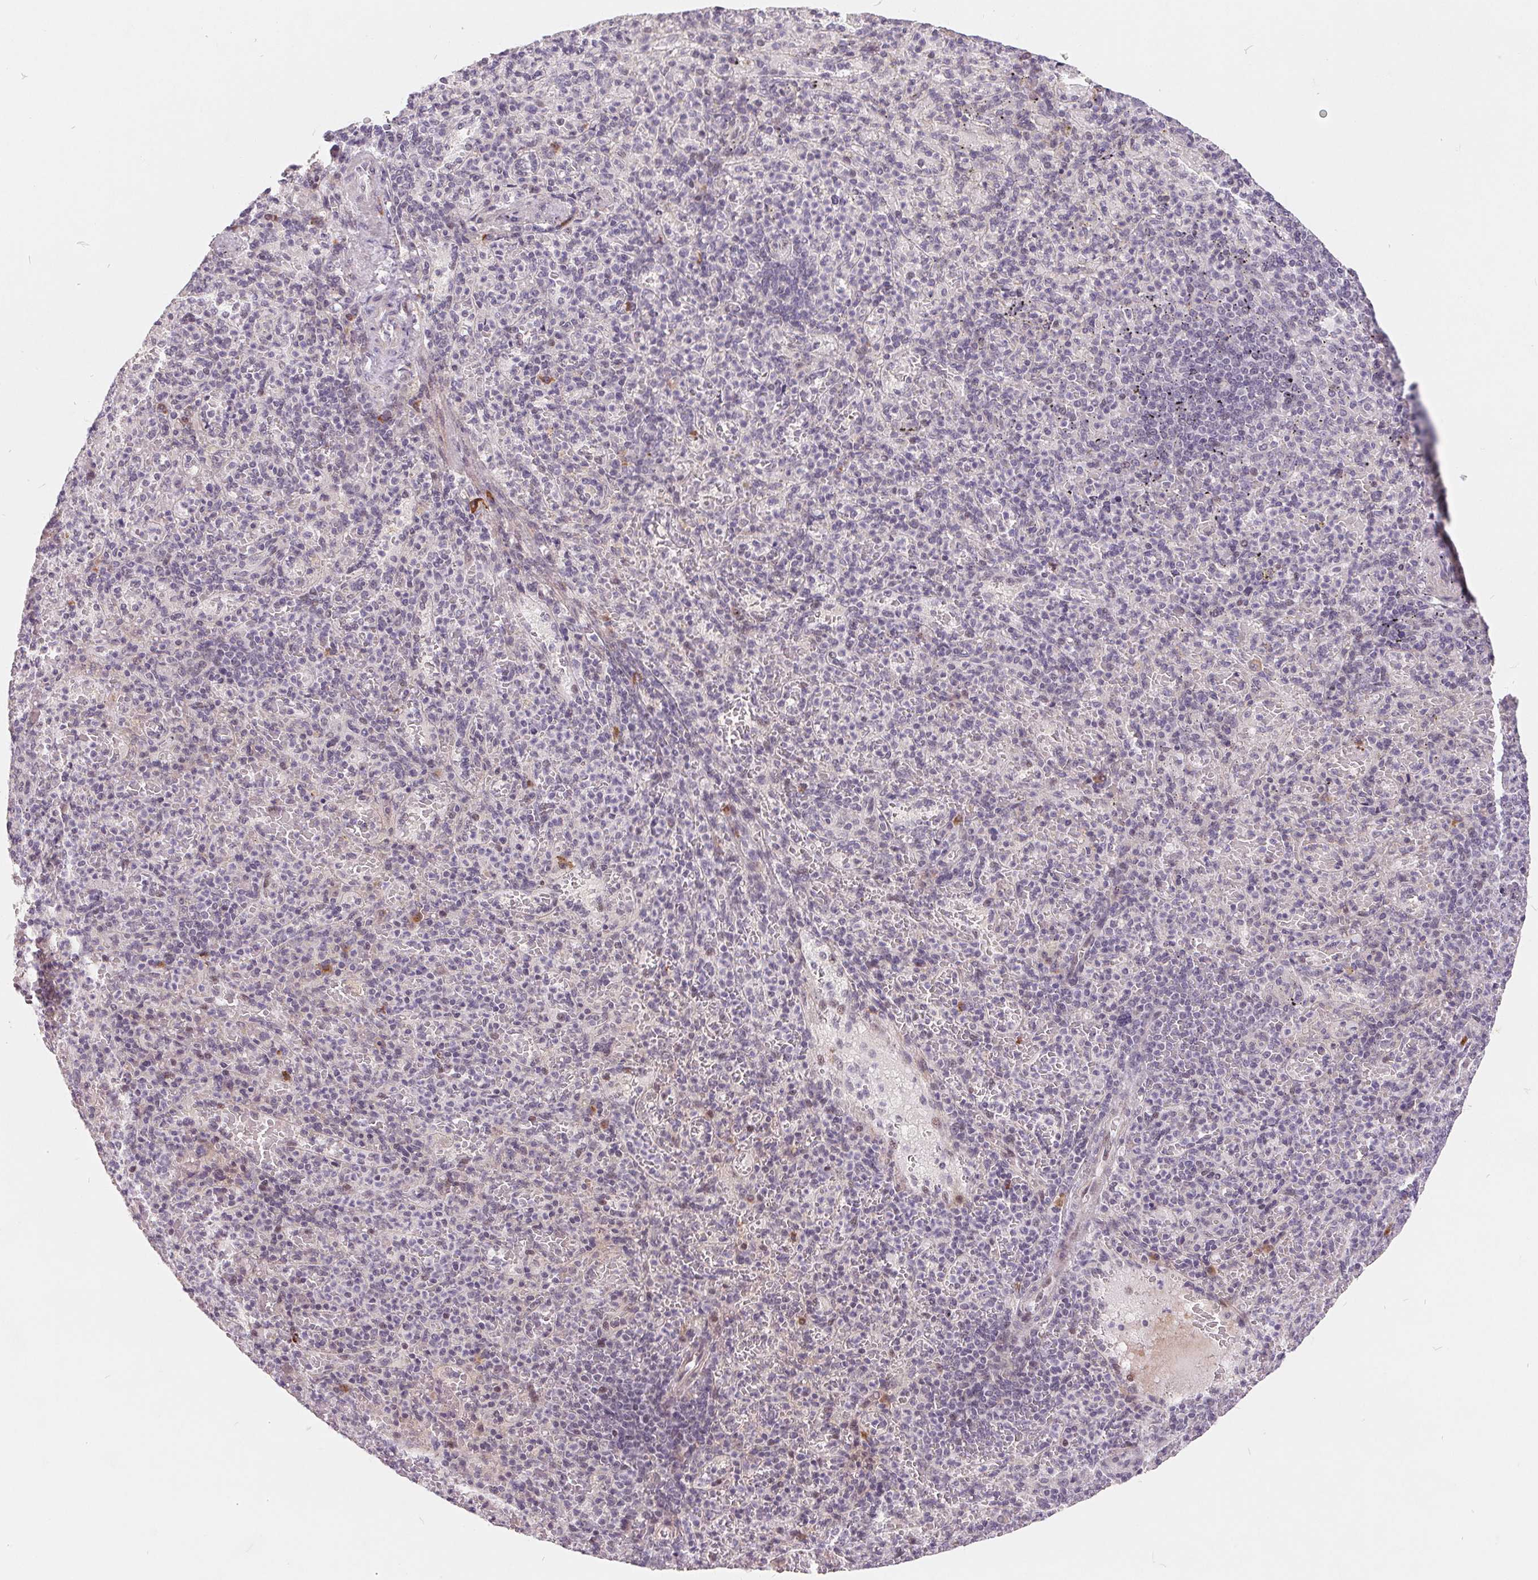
{"staining": {"intensity": "weak", "quantity": "<25%", "location": "nuclear"}, "tissue": "spleen", "cell_type": "Cells in red pulp", "image_type": "normal", "snomed": [{"axis": "morphology", "description": "Normal tissue, NOS"}, {"axis": "topography", "description": "Spleen"}], "caption": "This micrograph is of unremarkable spleen stained with immunohistochemistry to label a protein in brown with the nuclei are counter-stained blue. There is no positivity in cells in red pulp. (IHC, brightfield microscopy, high magnification).", "gene": "NRG2", "patient": {"sex": "female", "age": 74}}